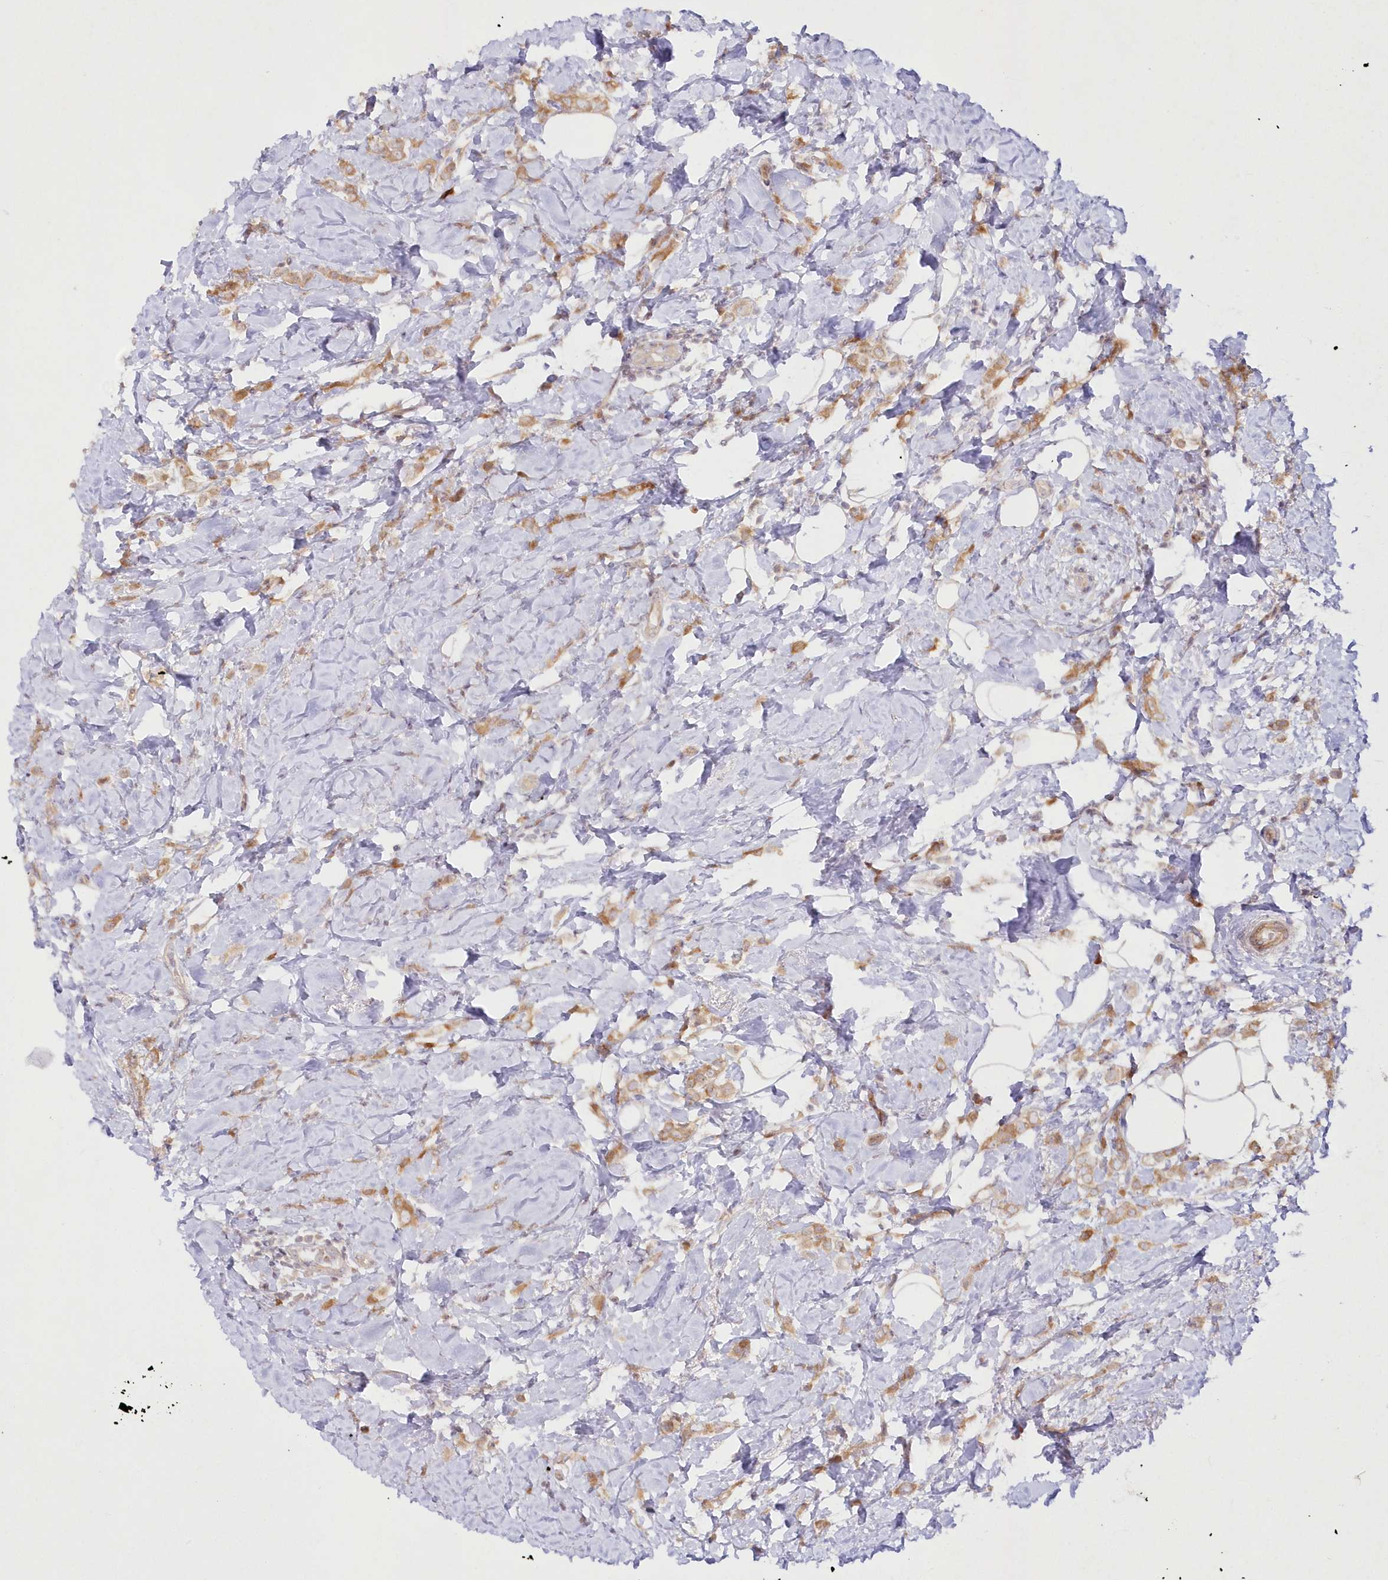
{"staining": {"intensity": "moderate", "quantity": ">75%", "location": "cytoplasmic/membranous"}, "tissue": "breast cancer", "cell_type": "Tumor cells", "image_type": "cancer", "snomed": [{"axis": "morphology", "description": "Lobular carcinoma"}, {"axis": "topography", "description": "Breast"}], "caption": "Brown immunohistochemical staining in human breast lobular carcinoma displays moderate cytoplasmic/membranous expression in about >75% of tumor cells.", "gene": "IPMK", "patient": {"sex": "female", "age": 47}}